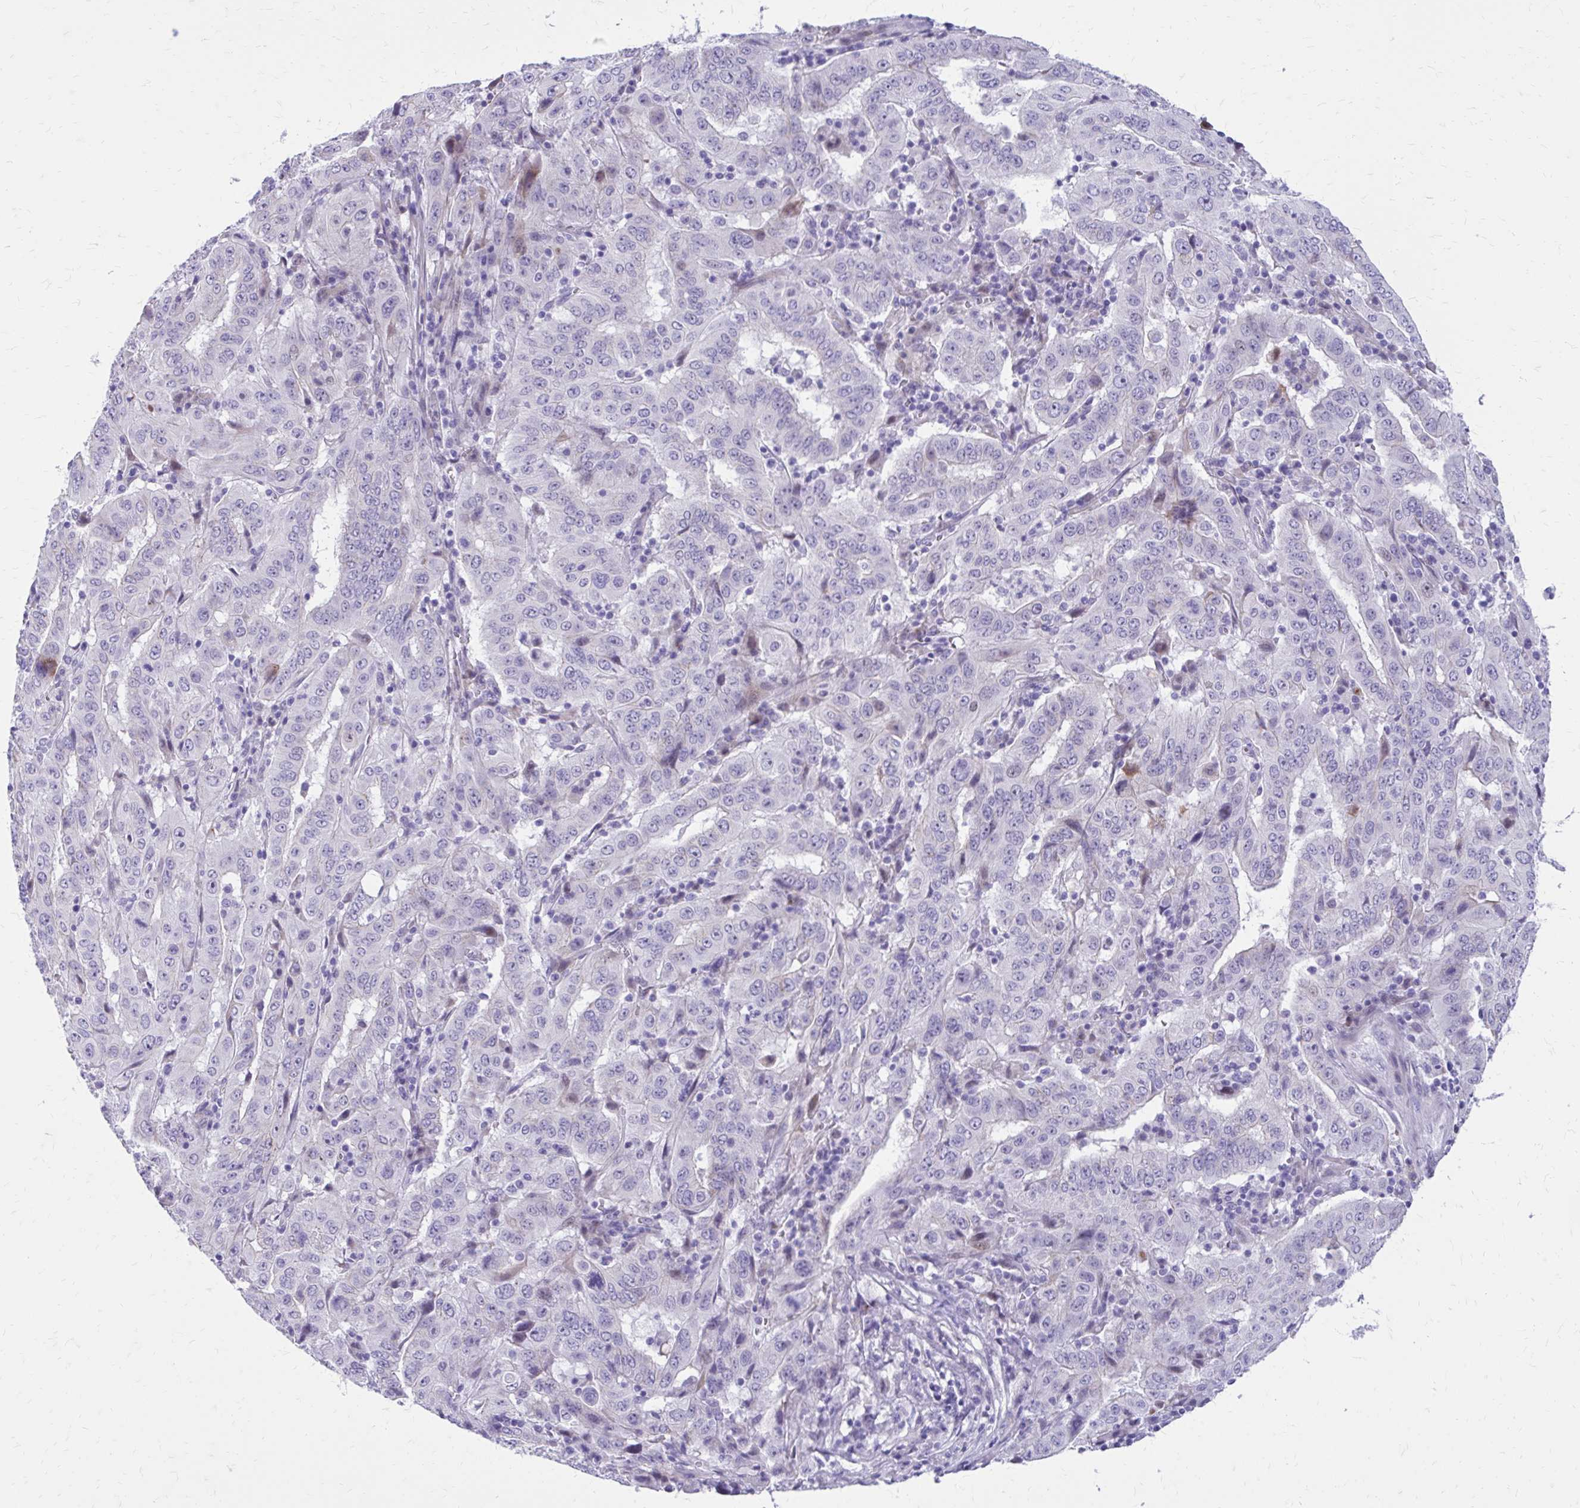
{"staining": {"intensity": "negative", "quantity": "none", "location": "none"}, "tissue": "pancreatic cancer", "cell_type": "Tumor cells", "image_type": "cancer", "snomed": [{"axis": "morphology", "description": "Adenocarcinoma, NOS"}, {"axis": "topography", "description": "Pancreas"}], "caption": "A histopathology image of pancreatic cancer stained for a protein shows no brown staining in tumor cells. (Stains: DAB IHC with hematoxylin counter stain, Microscopy: brightfield microscopy at high magnification).", "gene": "LCN15", "patient": {"sex": "male", "age": 63}}